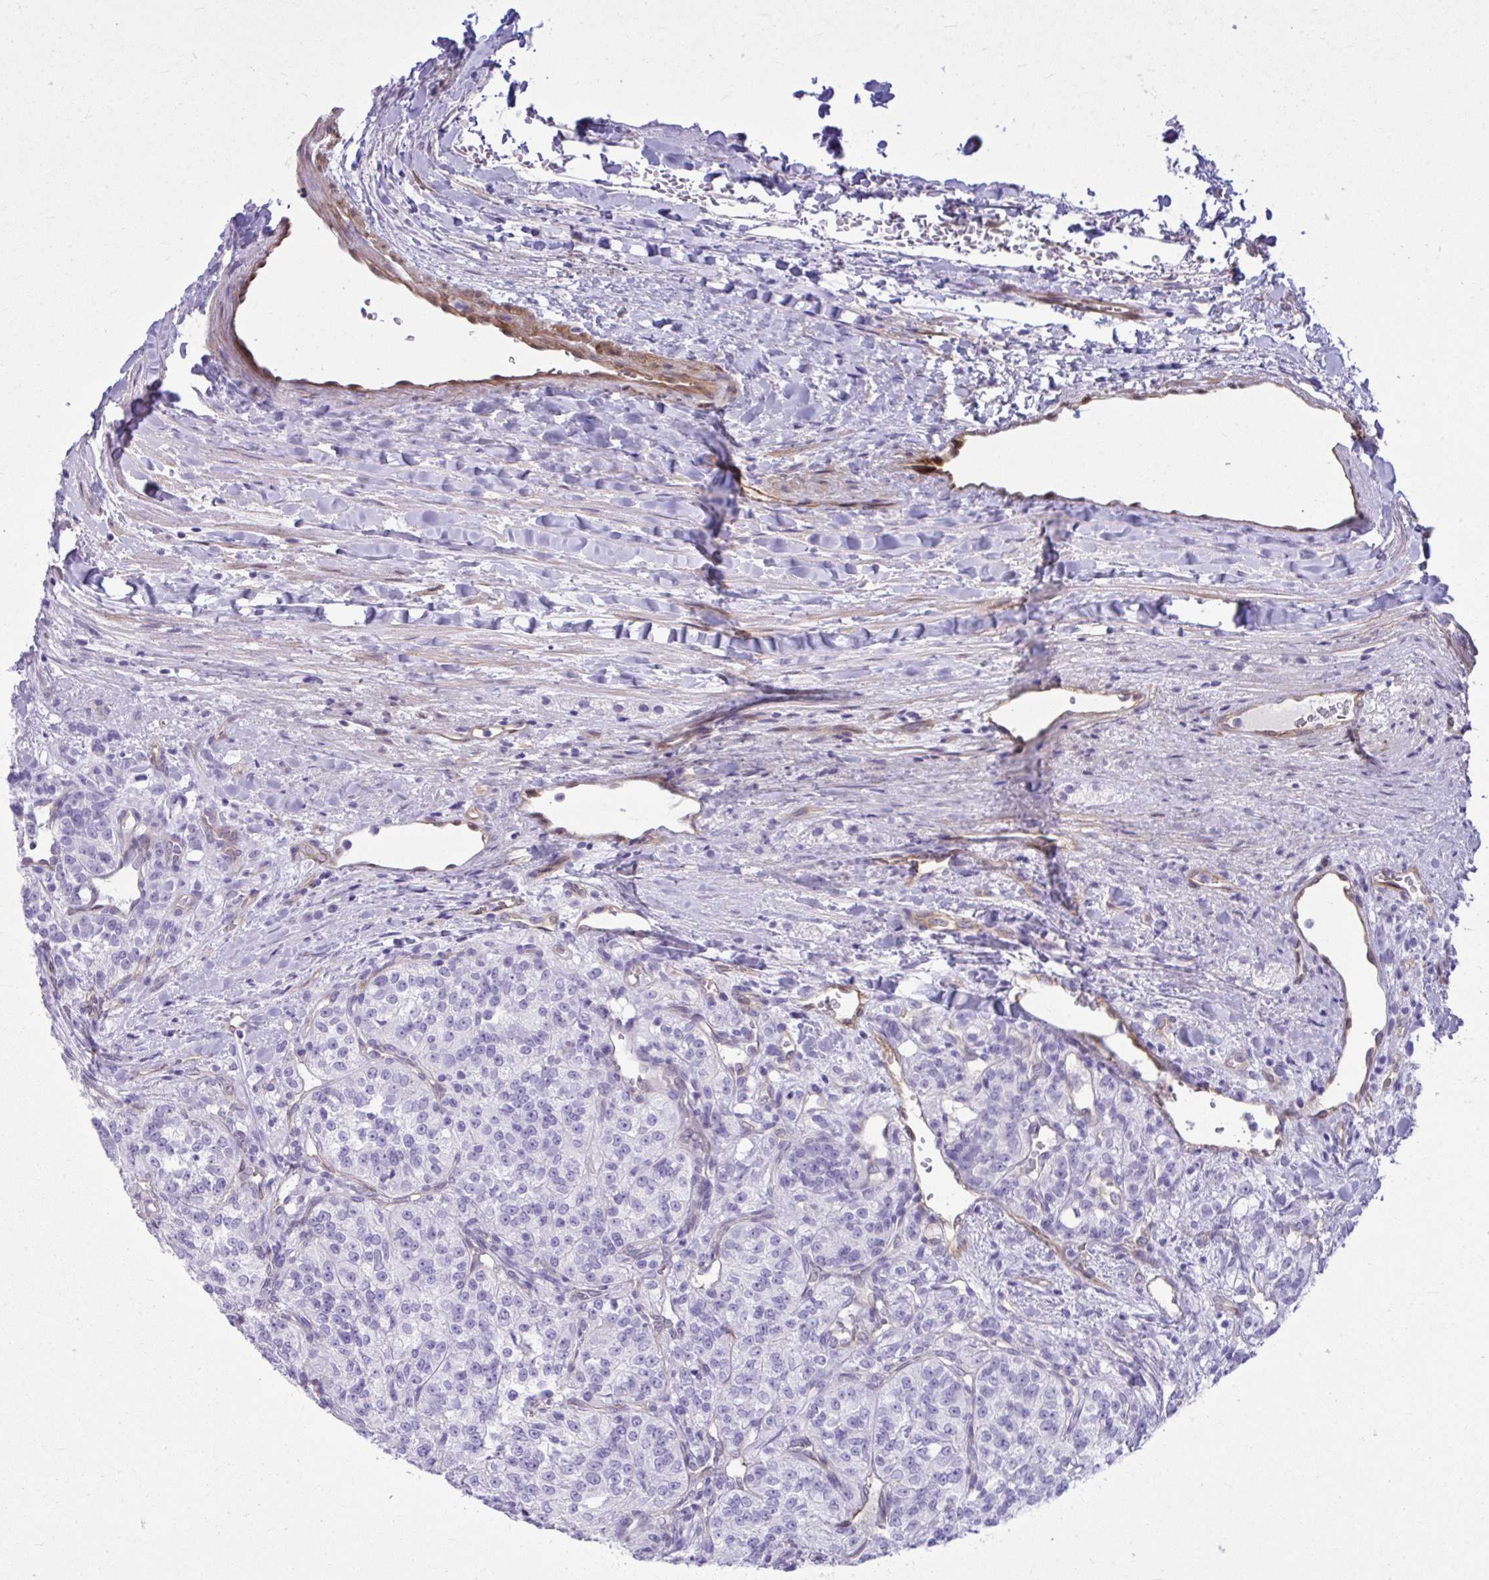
{"staining": {"intensity": "negative", "quantity": "none", "location": "none"}, "tissue": "renal cancer", "cell_type": "Tumor cells", "image_type": "cancer", "snomed": [{"axis": "morphology", "description": "Adenocarcinoma, NOS"}, {"axis": "topography", "description": "Kidney"}], "caption": "Immunohistochemistry (IHC) of human renal adenocarcinoma demonstrates no positivity in tumor cells.", "gene": "LIMS2", "patient": {"sex": "female", "age": 63}}